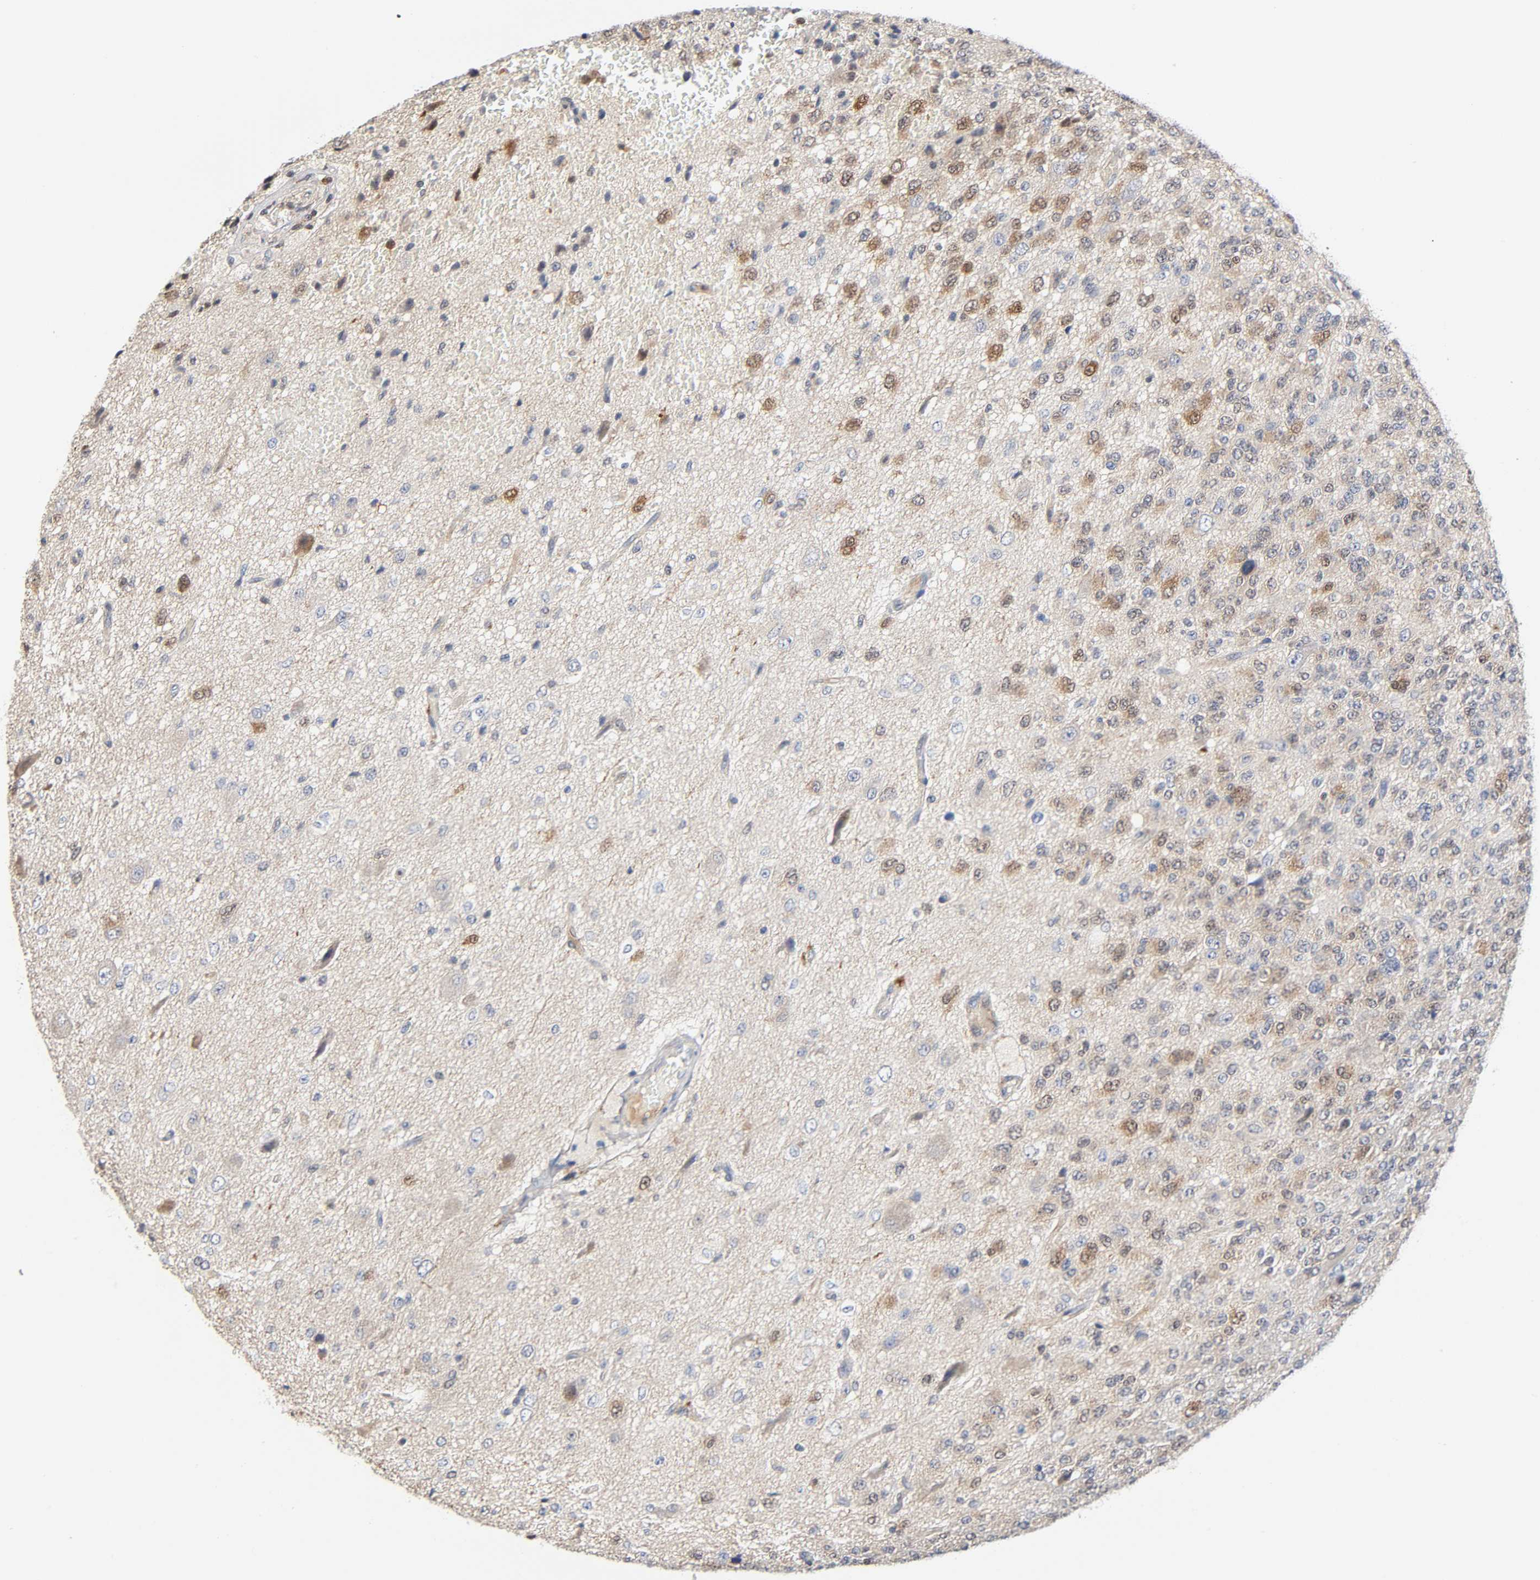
{"staining": {"intensity": "moderate", "quantity": "25%-75%", "location": "cytoplasmic/membranous,nuclear"}, "tissue": "glioma", "cell_type": "Tumor cells", "image_type": "cancer", "snomed": [{"axis": "morphology", "description": "Glioma, malignant, High grade"}, {"axis": "topography", "description": "pancreas cauda"}], "caption": "Glioma stained with a brown dye displays moderate cytoplasmic/membranous and nuclear positive positivity in about 25%-75% of tumor cells.", "gene": "CASP9", "patient": {"sex": "male", "age": 60}}